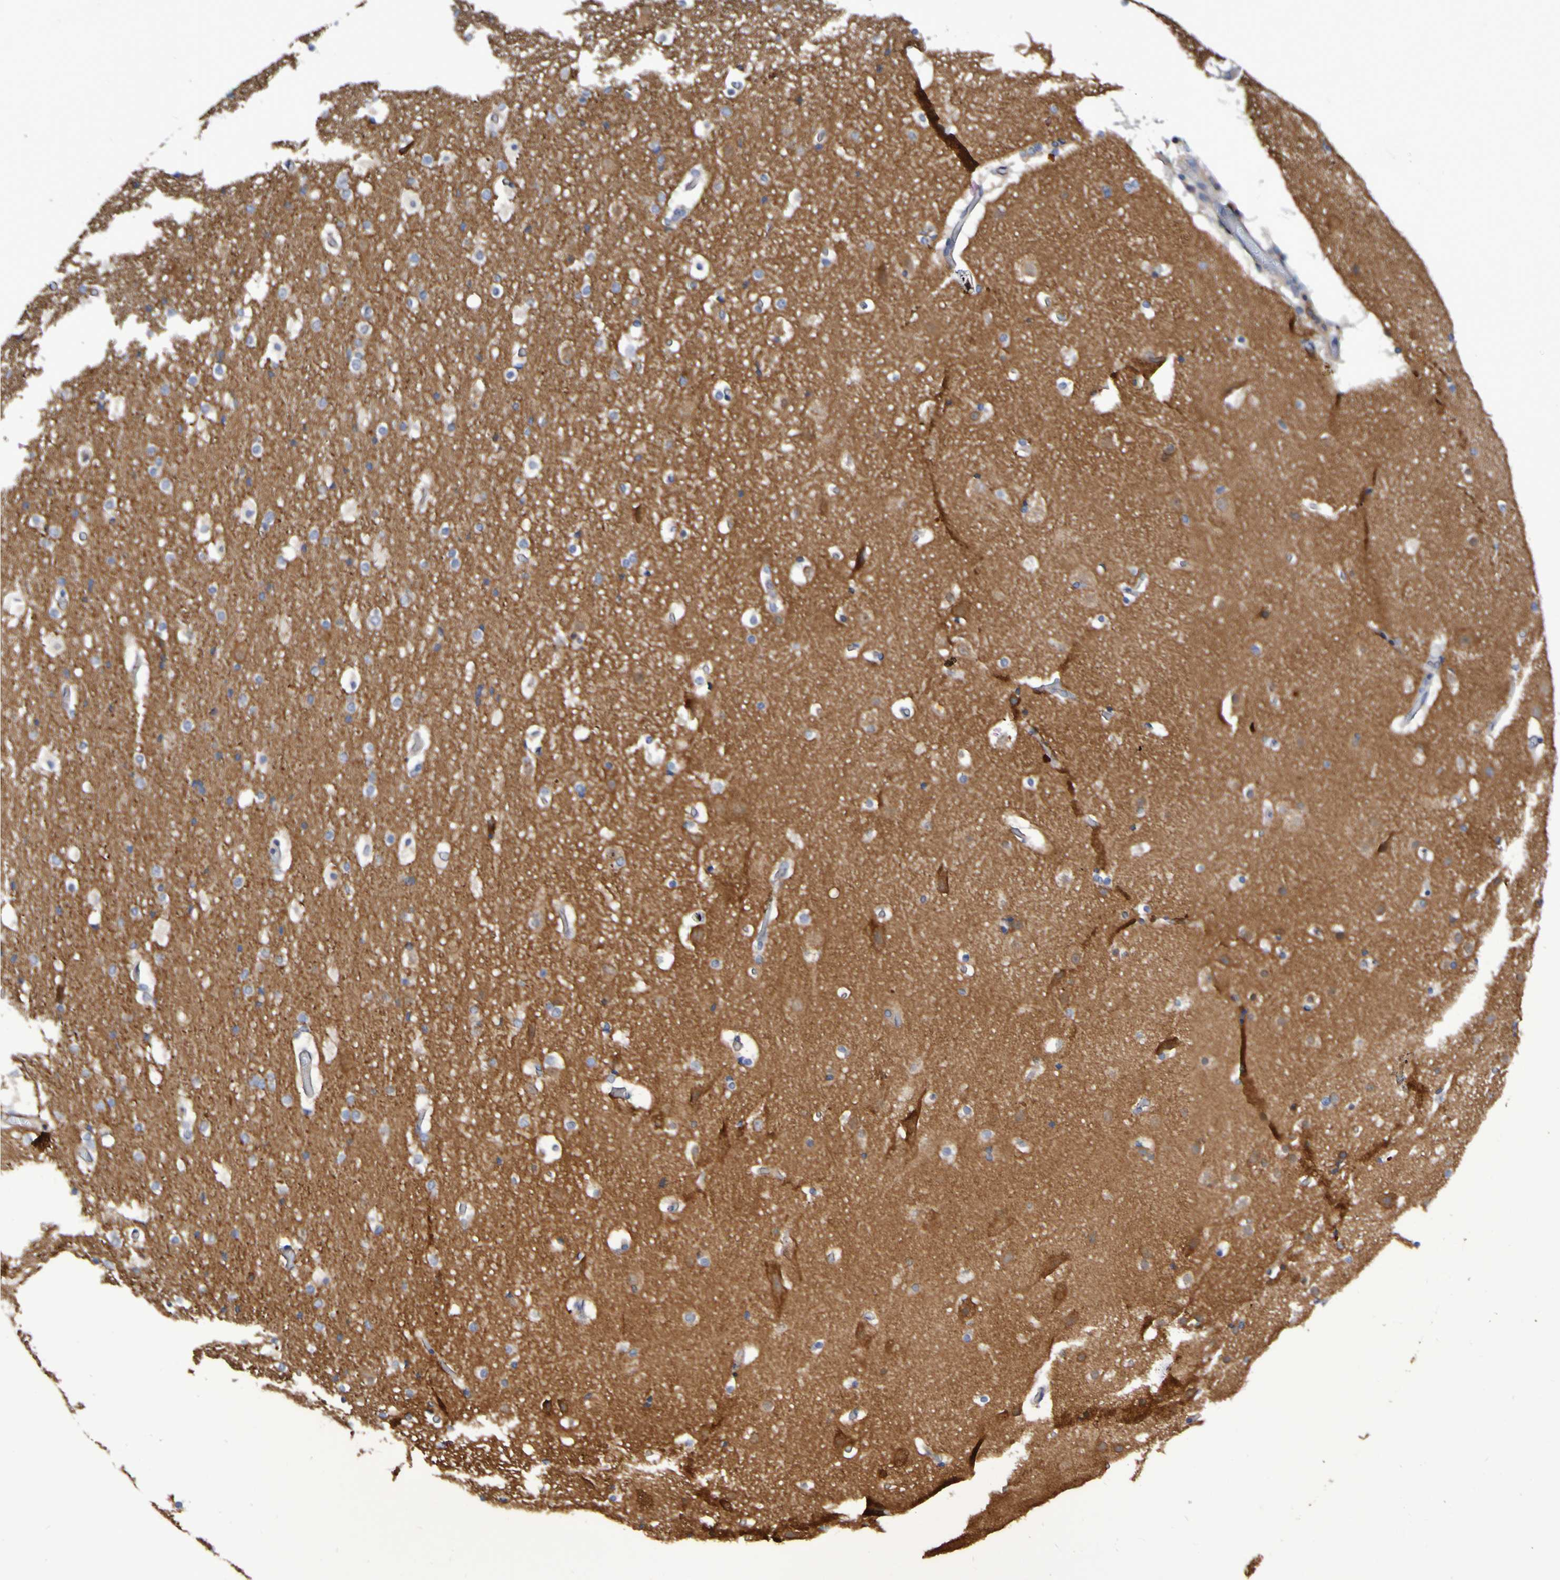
{"staining": {"intensity": "negative", "quantity": "none", "location": "none"}, "tissue": "cerebral cortex", "cell_type": "Endothelial cells", "image_type": "normal", "snomed": [{"axis": "morphology", "description": "Normal tissue, NOS"}, {"axis": "topography", "description": "Cerebral cortex"}], "caption": "A high-resolution micrograph shows immunohistochemistry staining of normal cerebral cortex, which reveals no significant positivity in endothelial cells.", "gene": "SYNJ1", "patient": {"sex": "male", "age": 57}}